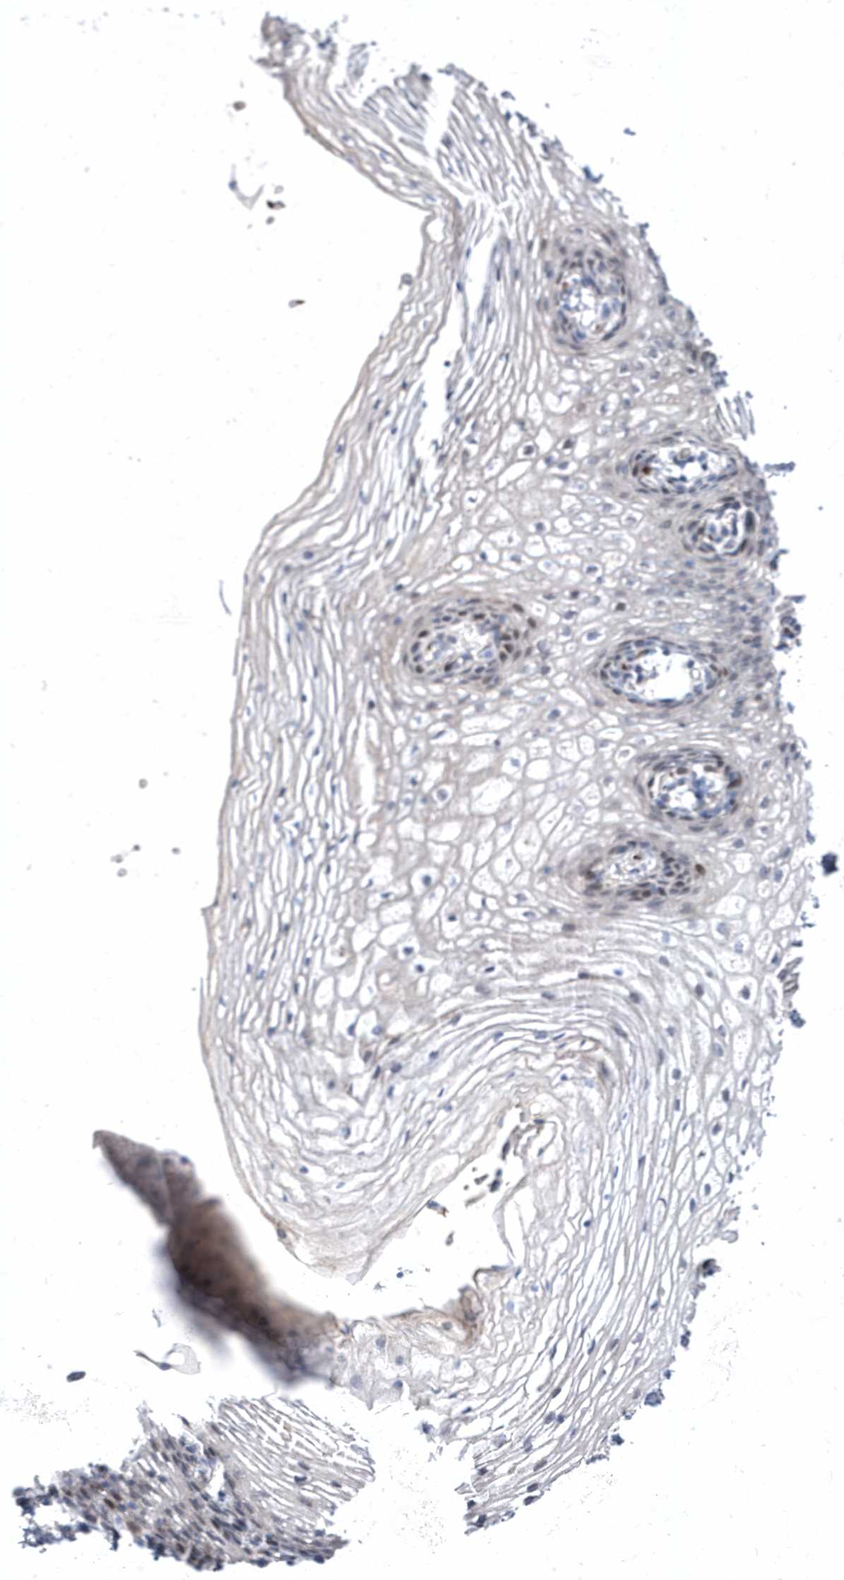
{"staining": {"intensity": "weak", "quantity": "<25%", "location": "nuclear"}, "tissue": "vagina", "cell_type": "Squamous epithelial cells", "image_type": "normal", "snomed": [{"axis": "morphology", "description": "Normal tissue, NOS"}, {"axis": "topography", "description": "Vagina"}], "caption": "Immunohistochemistry photomicrograph of unremarkable vagina stained for a protein (brown), which displays no expression in squamous epithelial cells.", "gene": "ZNF875", "patient": {"sex": "female", "age": 60}}